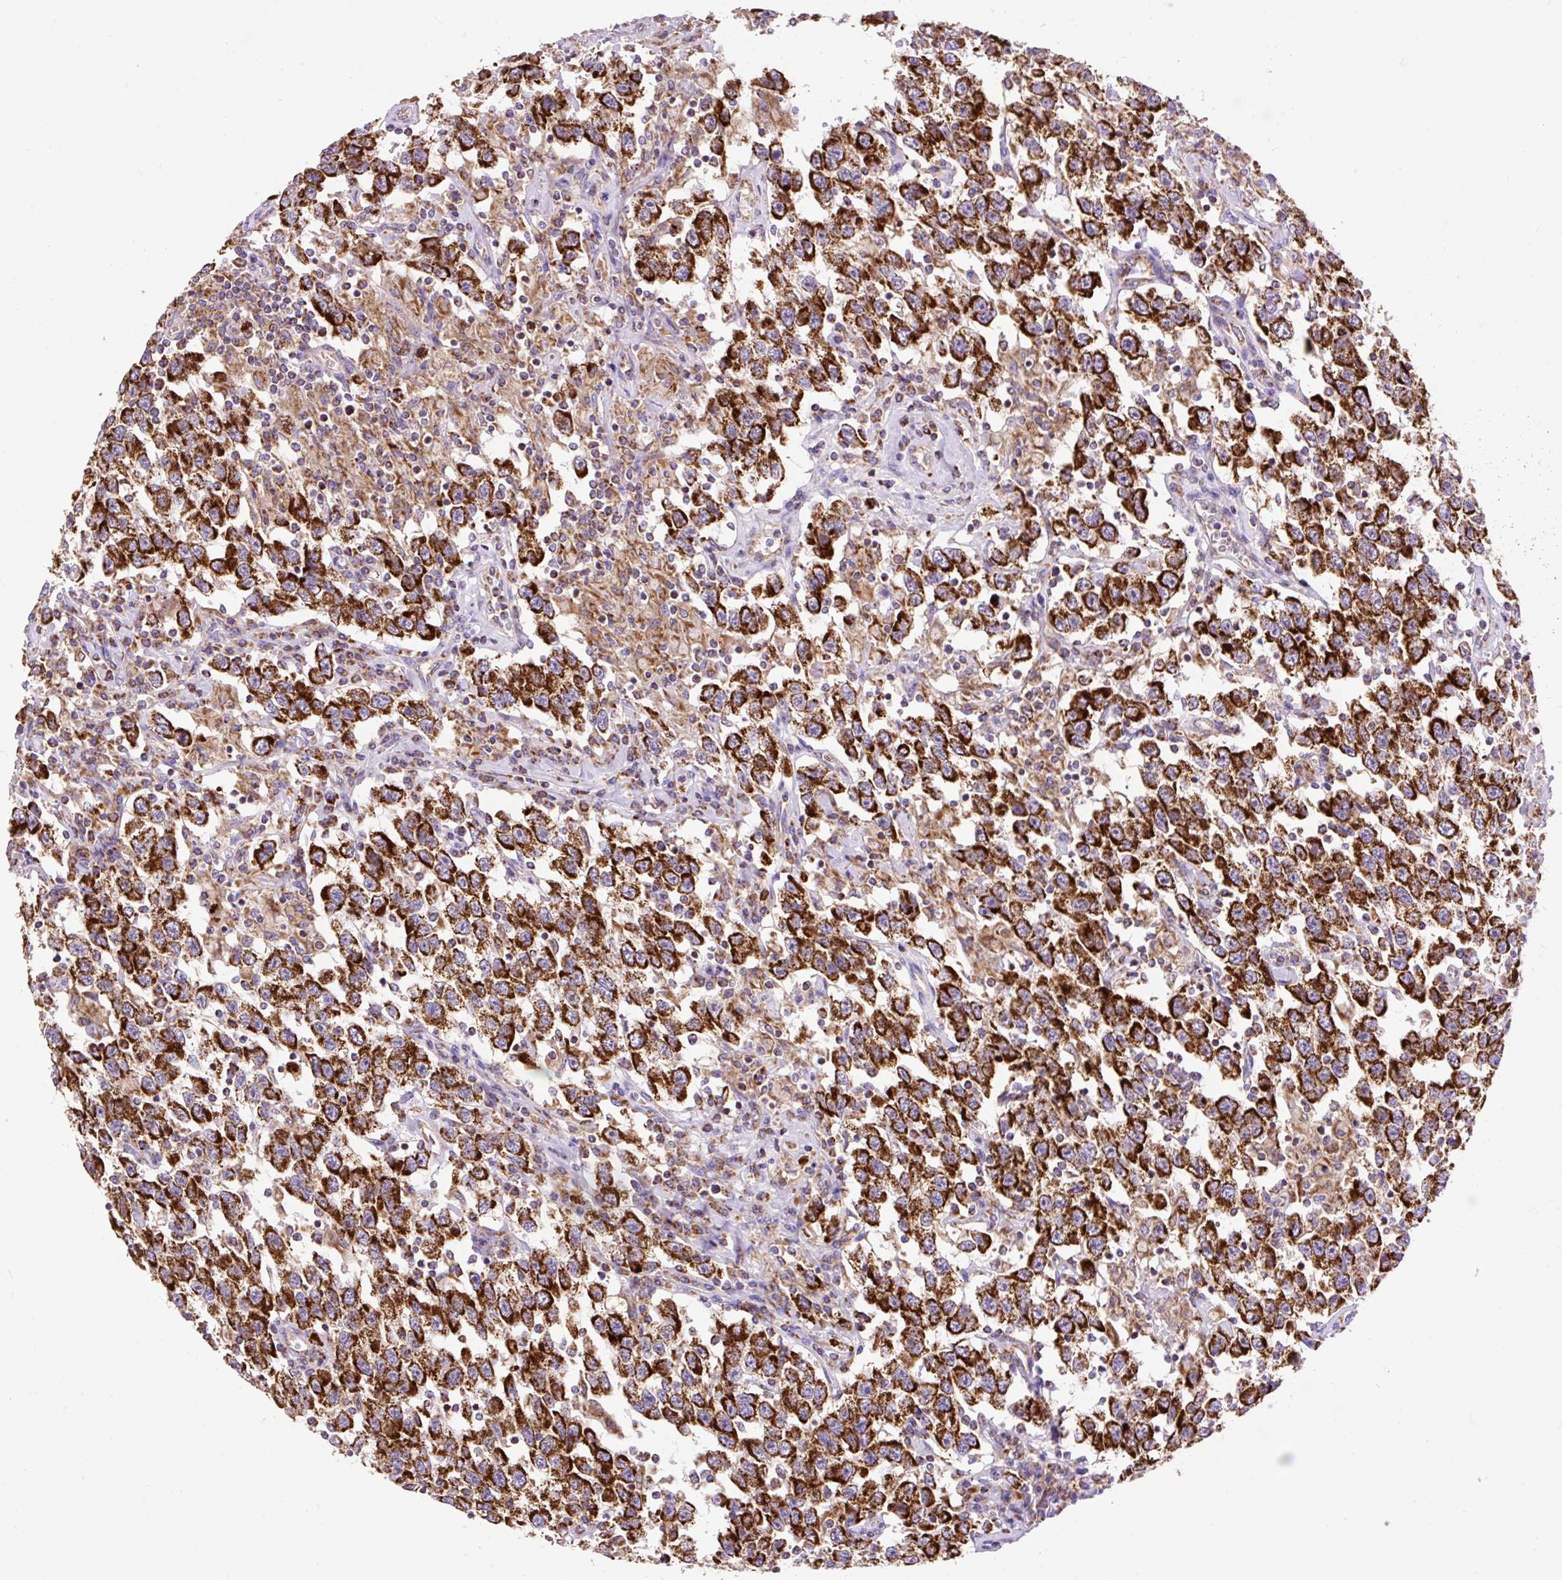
{"staining": {"intensity": "strong", "quantity": ">75%", "location": "cytoplasmic/membranous"}, "tissue": "testis cancer", "cell_type": "Tumor cells", "image_type": "cancer", "snomed": [{"axis": "morphology", "description": "Seminoma, NOS"}, {"axis": "topography", "description": "Testis"}], "caption": "There is high levels of strong cytoplasmic/membranous staining in tumor cells of testis cancer (seminoma), as demonstrated by immunohistochemical staining (brown color).", "gene": "TOMM40", "patient": {"sex": "male", "age": 41}}